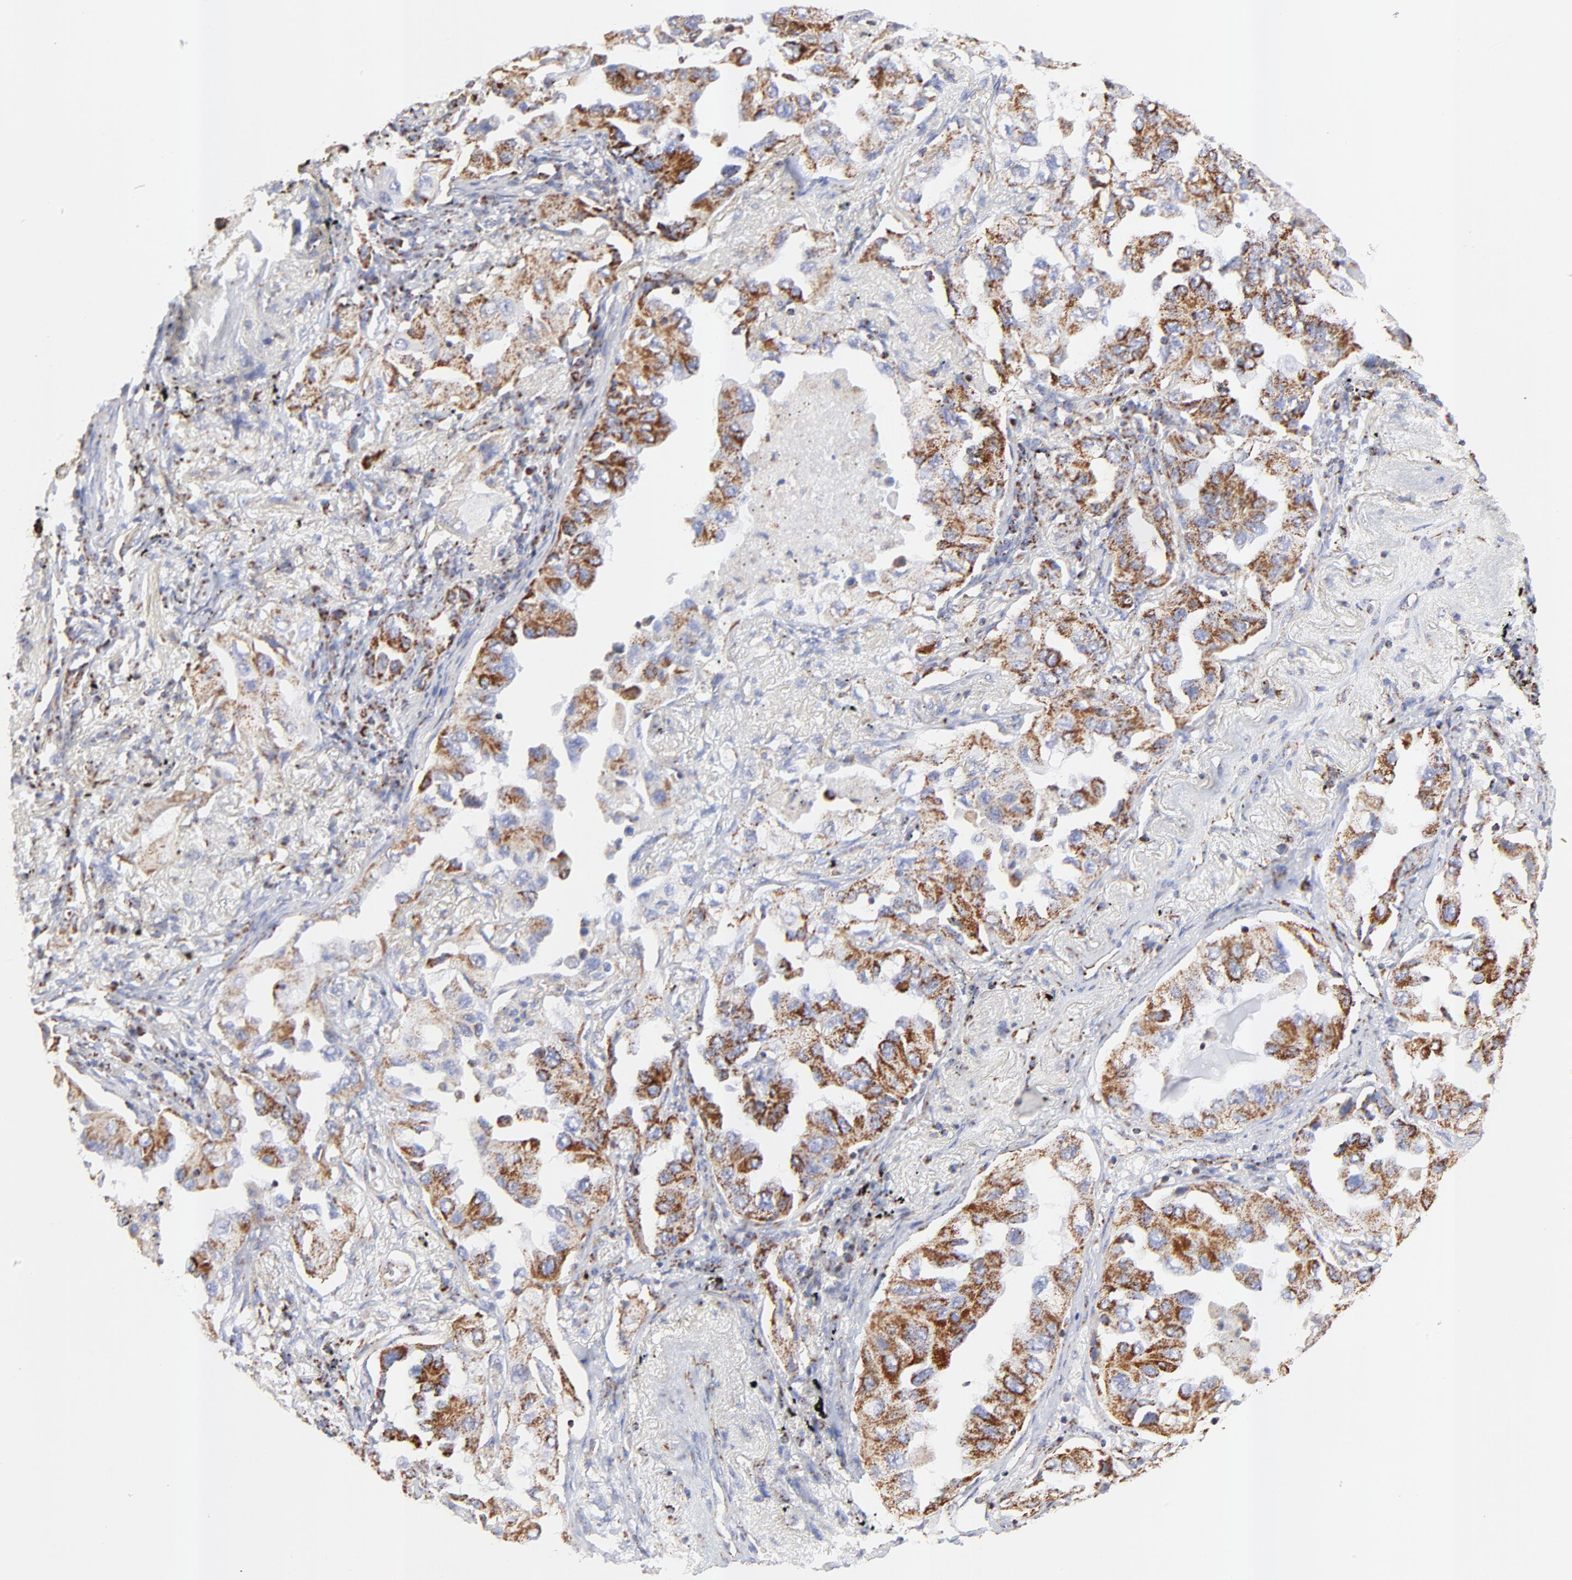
{"staining": {"intensity": "strong", "quantity": ">75%", "location": "cytoplasmic/membranous"}, "tissue": "lung cancer", "cell_type": "Tumor cells", "image_type": "cancer", "snomed": [{"axis": "morphology", "description": "Adenocarcinoma, NOS"}, {"axis": "topography", "description": "Lung"}], "caption": "Immunohistochemistry (IHC) of human adenocarcinoma (lung) exhibits high levels of strong cytoplasmic/membranous positivity in about >75% of tumor cells.", "gene": "COX4I1", "patient": {"sex": "female", "age": 65}}